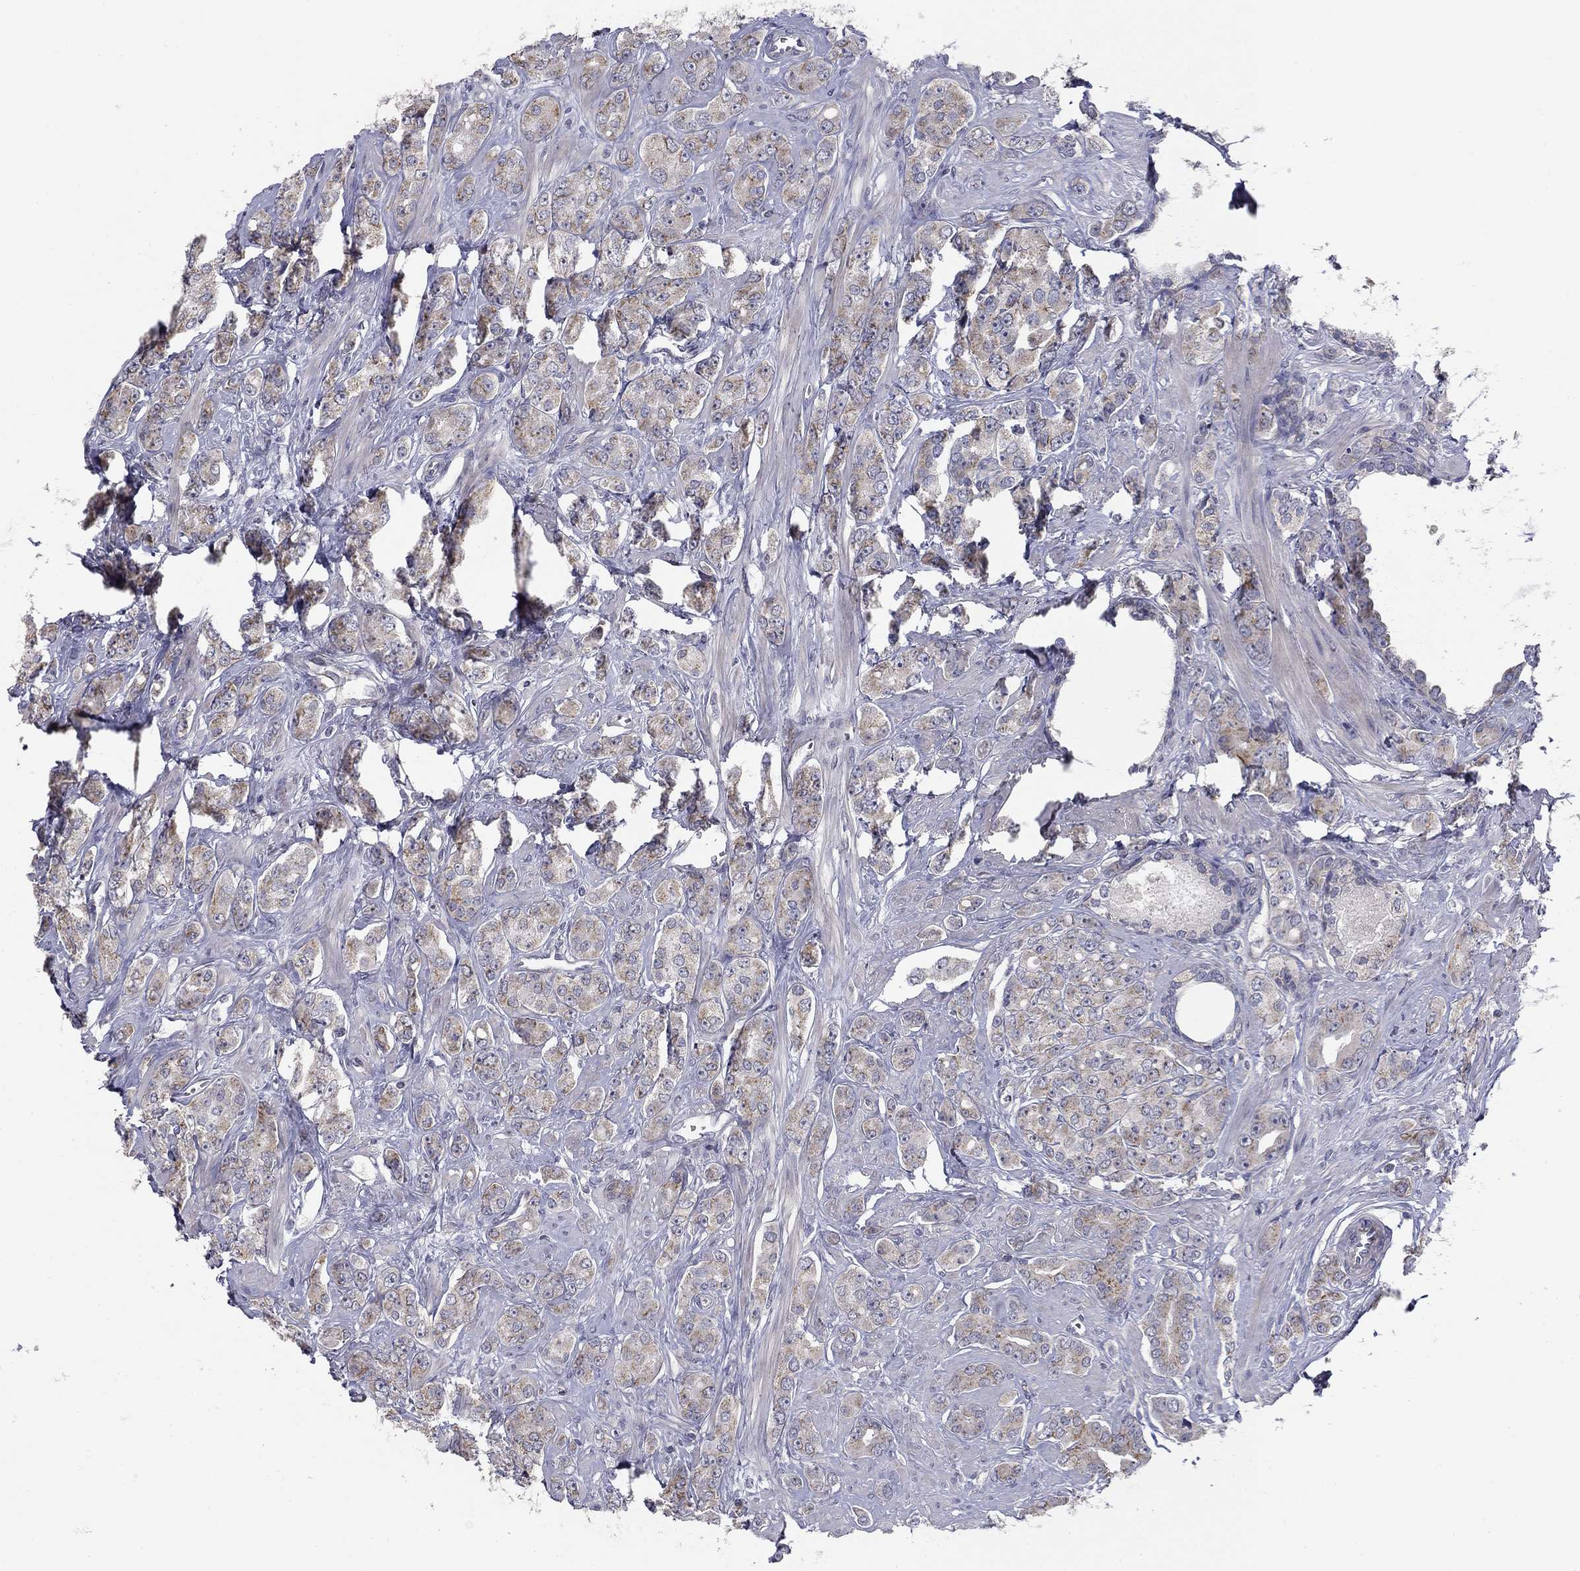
{"staining": {"intensity": "moderate", "quantity": "25%-75%", "location": "cytoplasmic/membranous"}, "tissue": "prostate cancer", "cell_type": "Tumor cells", "image_type": "cancer", "snomed": [{"axis": "morphology", "description": "Adenocarcinoma, NOS"}, {"axis": "topography", "description": "Prostate"}], "caption": "An immunohistochemistry histopathology image of neoplastic tissue is shown. Protein staining in brown shows moderate cytoplasmic/membranous positivity in adenocarcinoma (prostate) within tumor cells.", "gene": "SEPTIN3", "patient": {"sex": "male", "age": 67}}